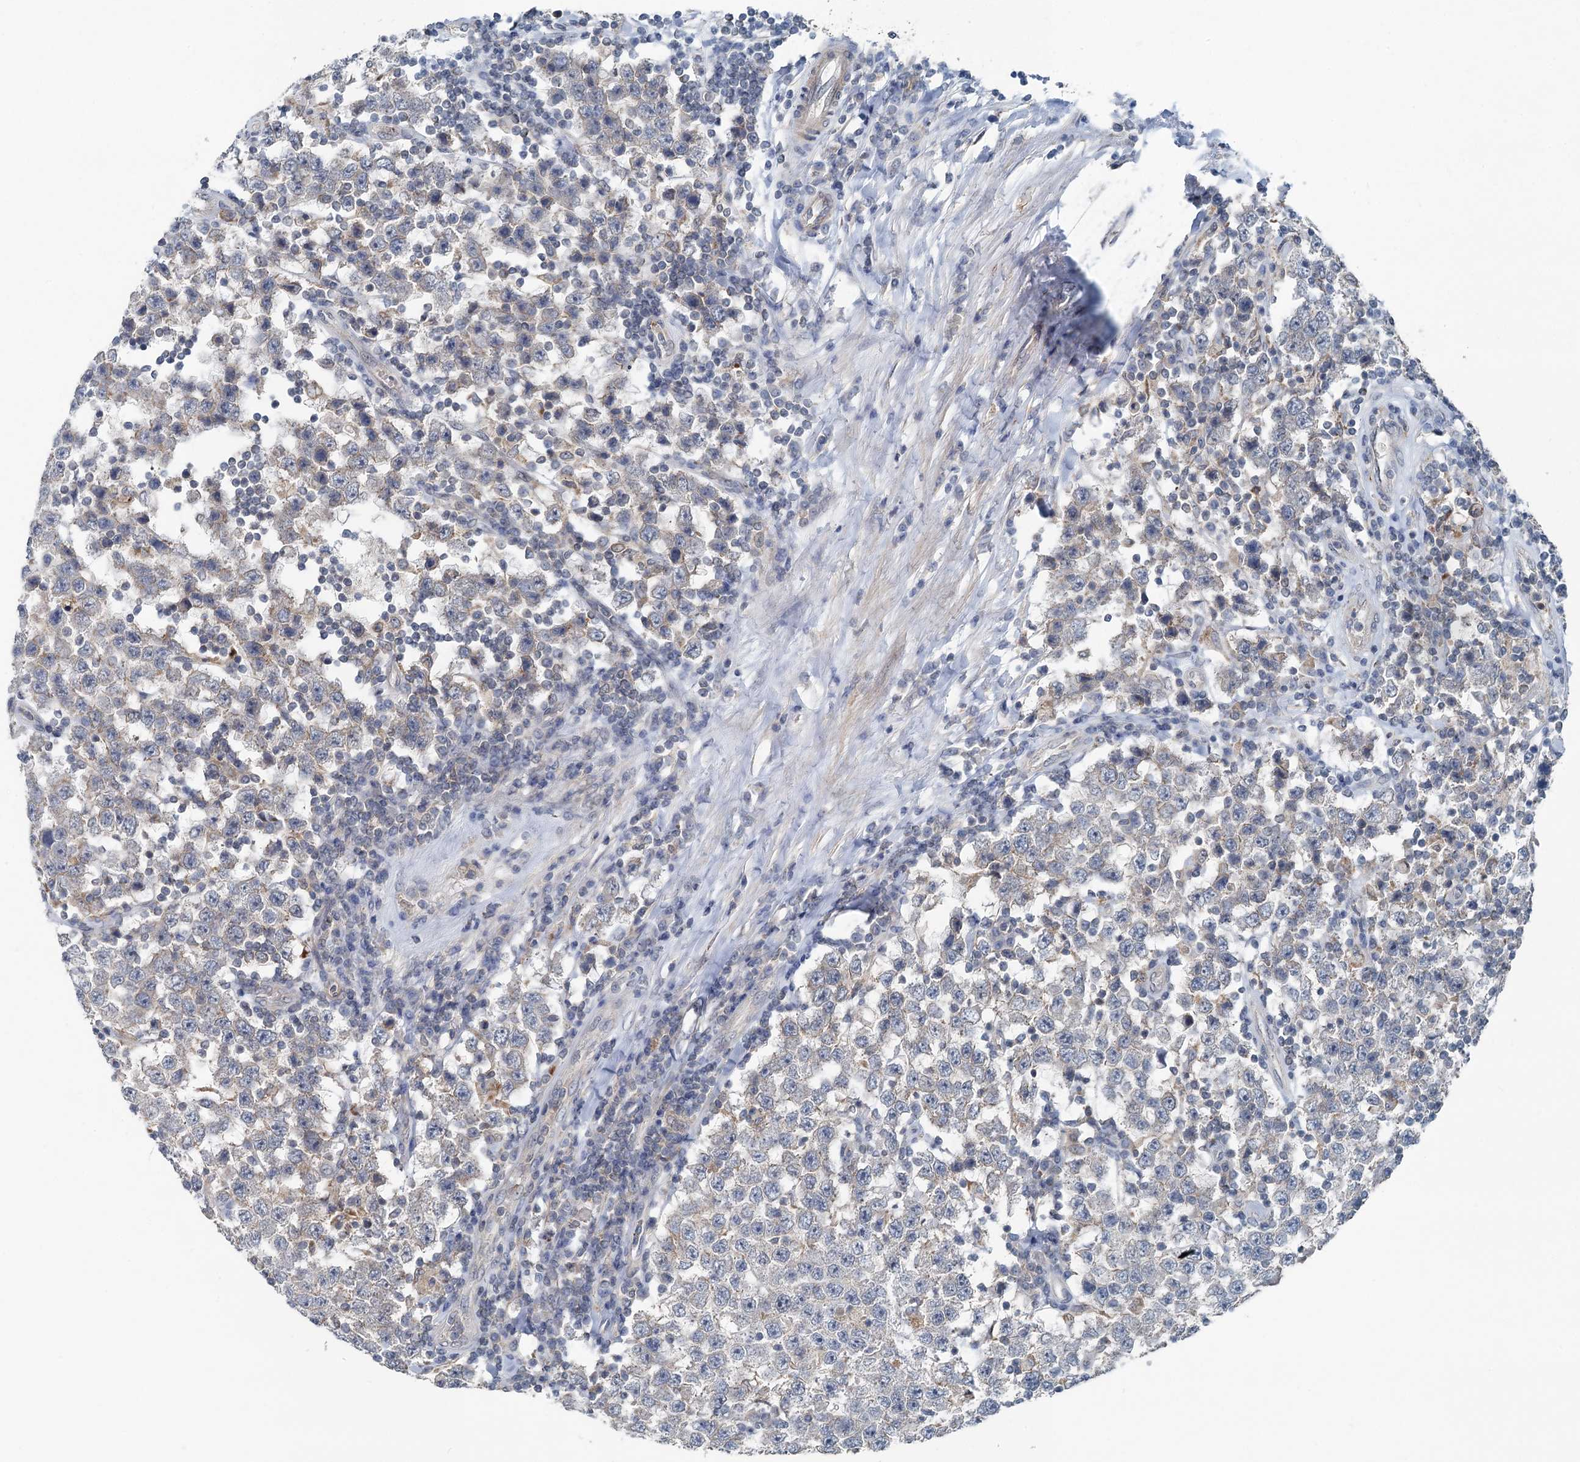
{"staining": {"intensity": "negative", "quantity": "none", "location": "none"}, "tissue": "testis cancer", "cell_type": "Tumor cells", "image_type": "cancer", "snomed": [{"axis": "morphology", "description": "Normal tissue, NOS"}, {"axis": "morphology", "description": "Urothelial carcinoma, High grade"}, {"axis": "morphology", "description": "Seminoma, NOS"}, {"axis": "morphology", "description": "Carcinoma, Embryonal, NOS"}, {"axis": "topography", "description": "Urinary bladder"}, {"axis": "topography", "description": "Testis"}], "caption": "Immunohistochemistry photomicrograph of human testis cancer stained for a protein (brown), which demonstrates no expression in tumor cells. Brightfield microscopy of immunohistochemistry (IHC) stained with DAB (3,3'-diaminobenzidine) (brown) and hematoxylin (blue), captured at high magnification.", "gene": "GCLM", "patient": {"sex": "male", "age": 41}}